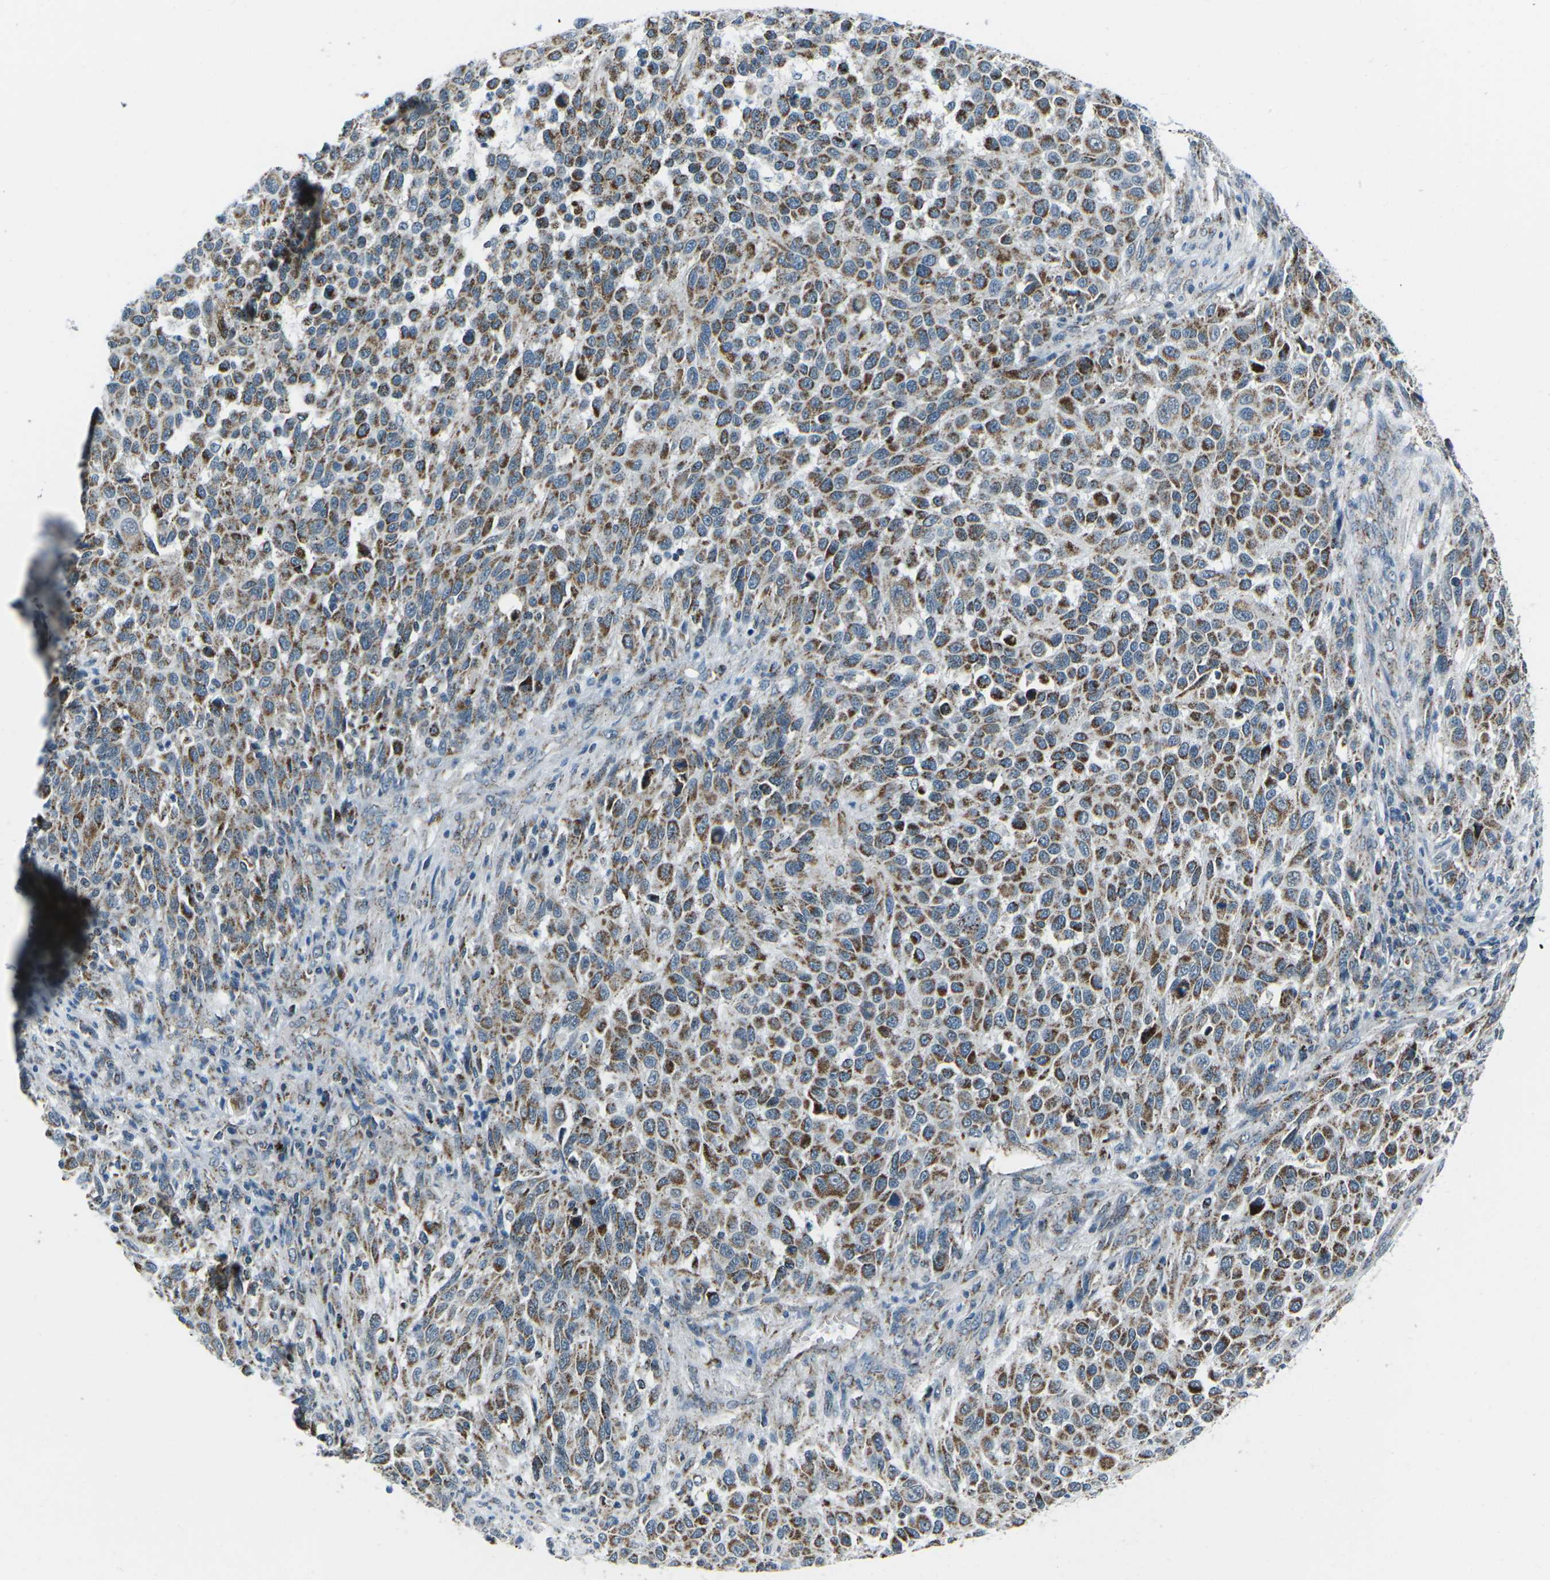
{"staining": {"intensity": "moderate", "quantity": ">75%", "location": "cytoplasmic/membranous"}, "tissue": "melanoma", "cell_type": "Tumor cells", "image_type": "cancer", "snomed": [{"axis": "morphology", "description": "Malignant melanoma, Metastatic site"}, {"axis": "topography", "description": "Lymph node"}], "caption": "This is a micrograph of immunohistochemistry staining of malignant melanoma (metastatic site), which shows moderate positivity in the cytoplasmic/membranous of tumor cells.", "gene": "RFESD", "patient": {"sex": "male", "age": 61}}